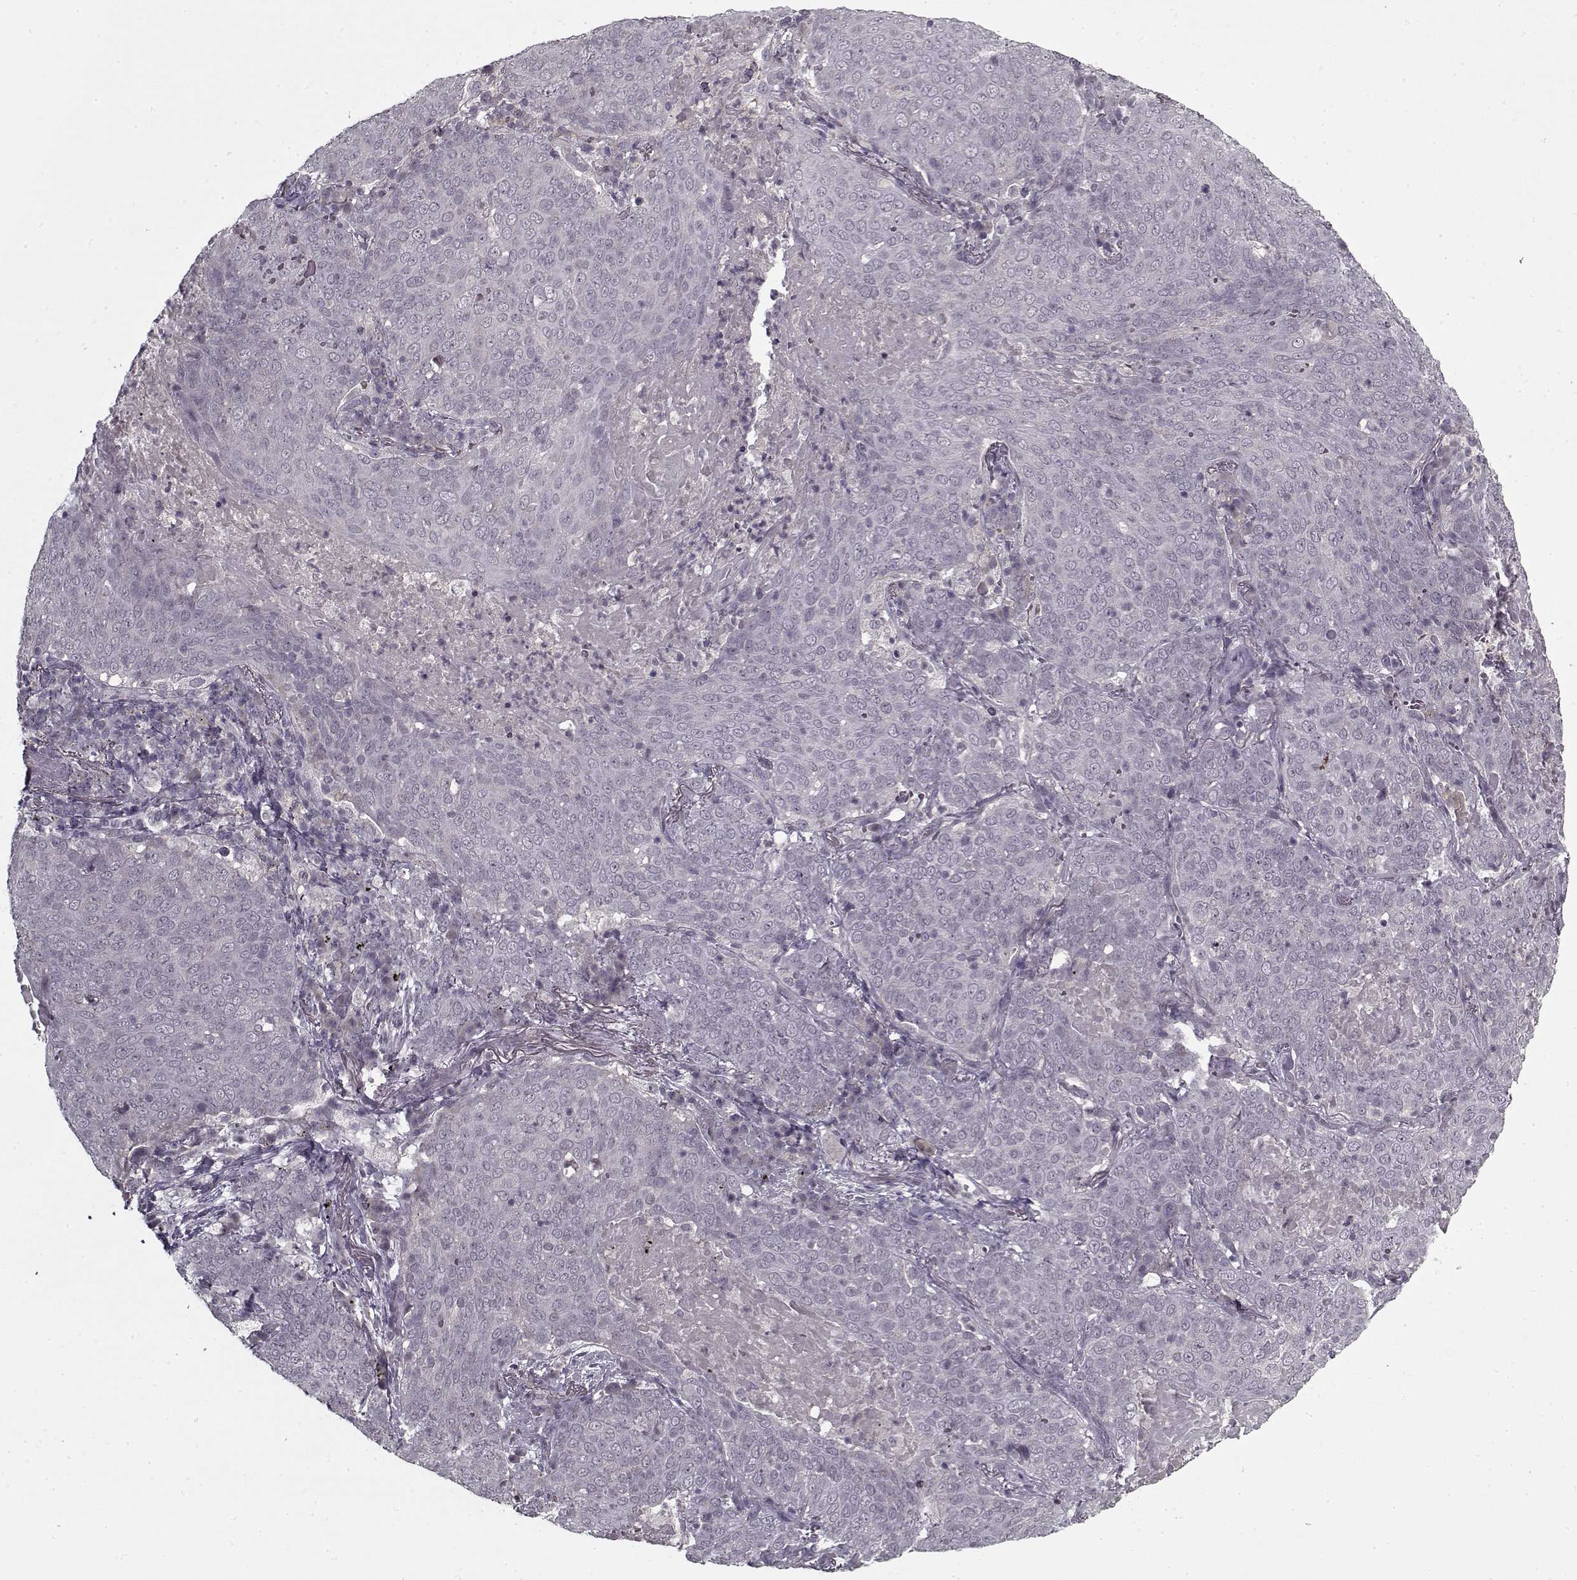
{"staining": {"intensity": "negative", "quantity": "none", "location": "none"}, "tissue": "lung cancer", "cell_type": "Tumor cells", "image_type": "cancer", "snomed": [{"axis": "morphology", "description": "Squamous cell carcinoma, NOS"}, {"axis": "topography", "description": "Lung"}], "caption": "High magnification brightfield microscopy of lung squamous cell carcinoma stained with DAB (brown) and counterstained with hematoxylin (blue): tumor cells show no significant positivity.", "gene": "LAMA2", "patient": {"sex": "male", "age": 82}}